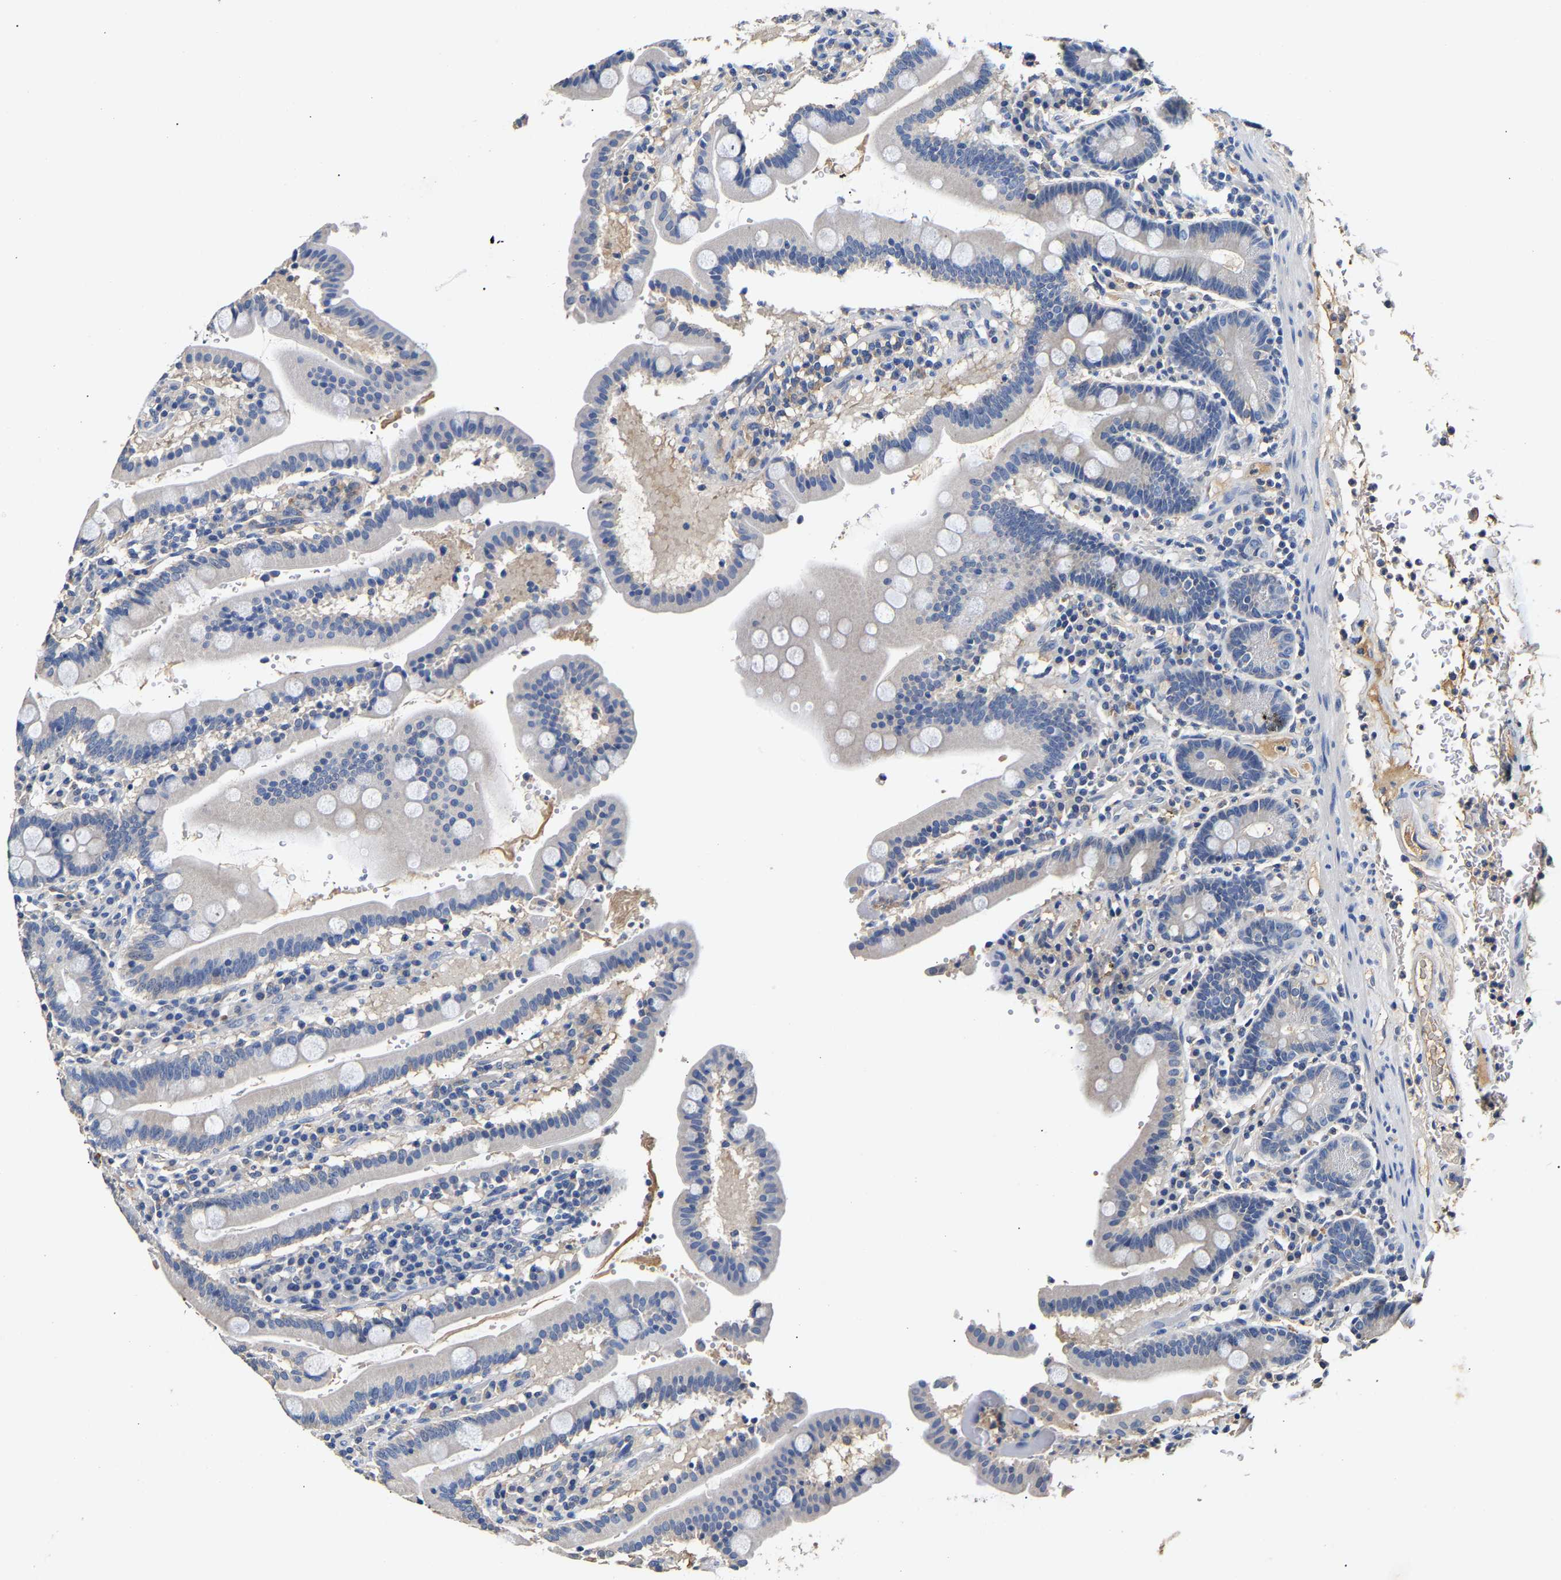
{"staining": {"intensity": "negative", "quantity": "none", "location": "none"}, "tissue": "duodenum", "cell_type": "Glandular cells", "image_type": "normal", "snomed": [{"axis": "morphology", "description": "Normal tissue, NOS"}, {"axis": "topography", "description": "Small intestine, NOS"}], "caption": "Immunohistochemistry of benign human duodenum reveals no staining in glandular cells.", "gene": "SLCO2B1", "patient": {"sex": "female", "age": 71}}